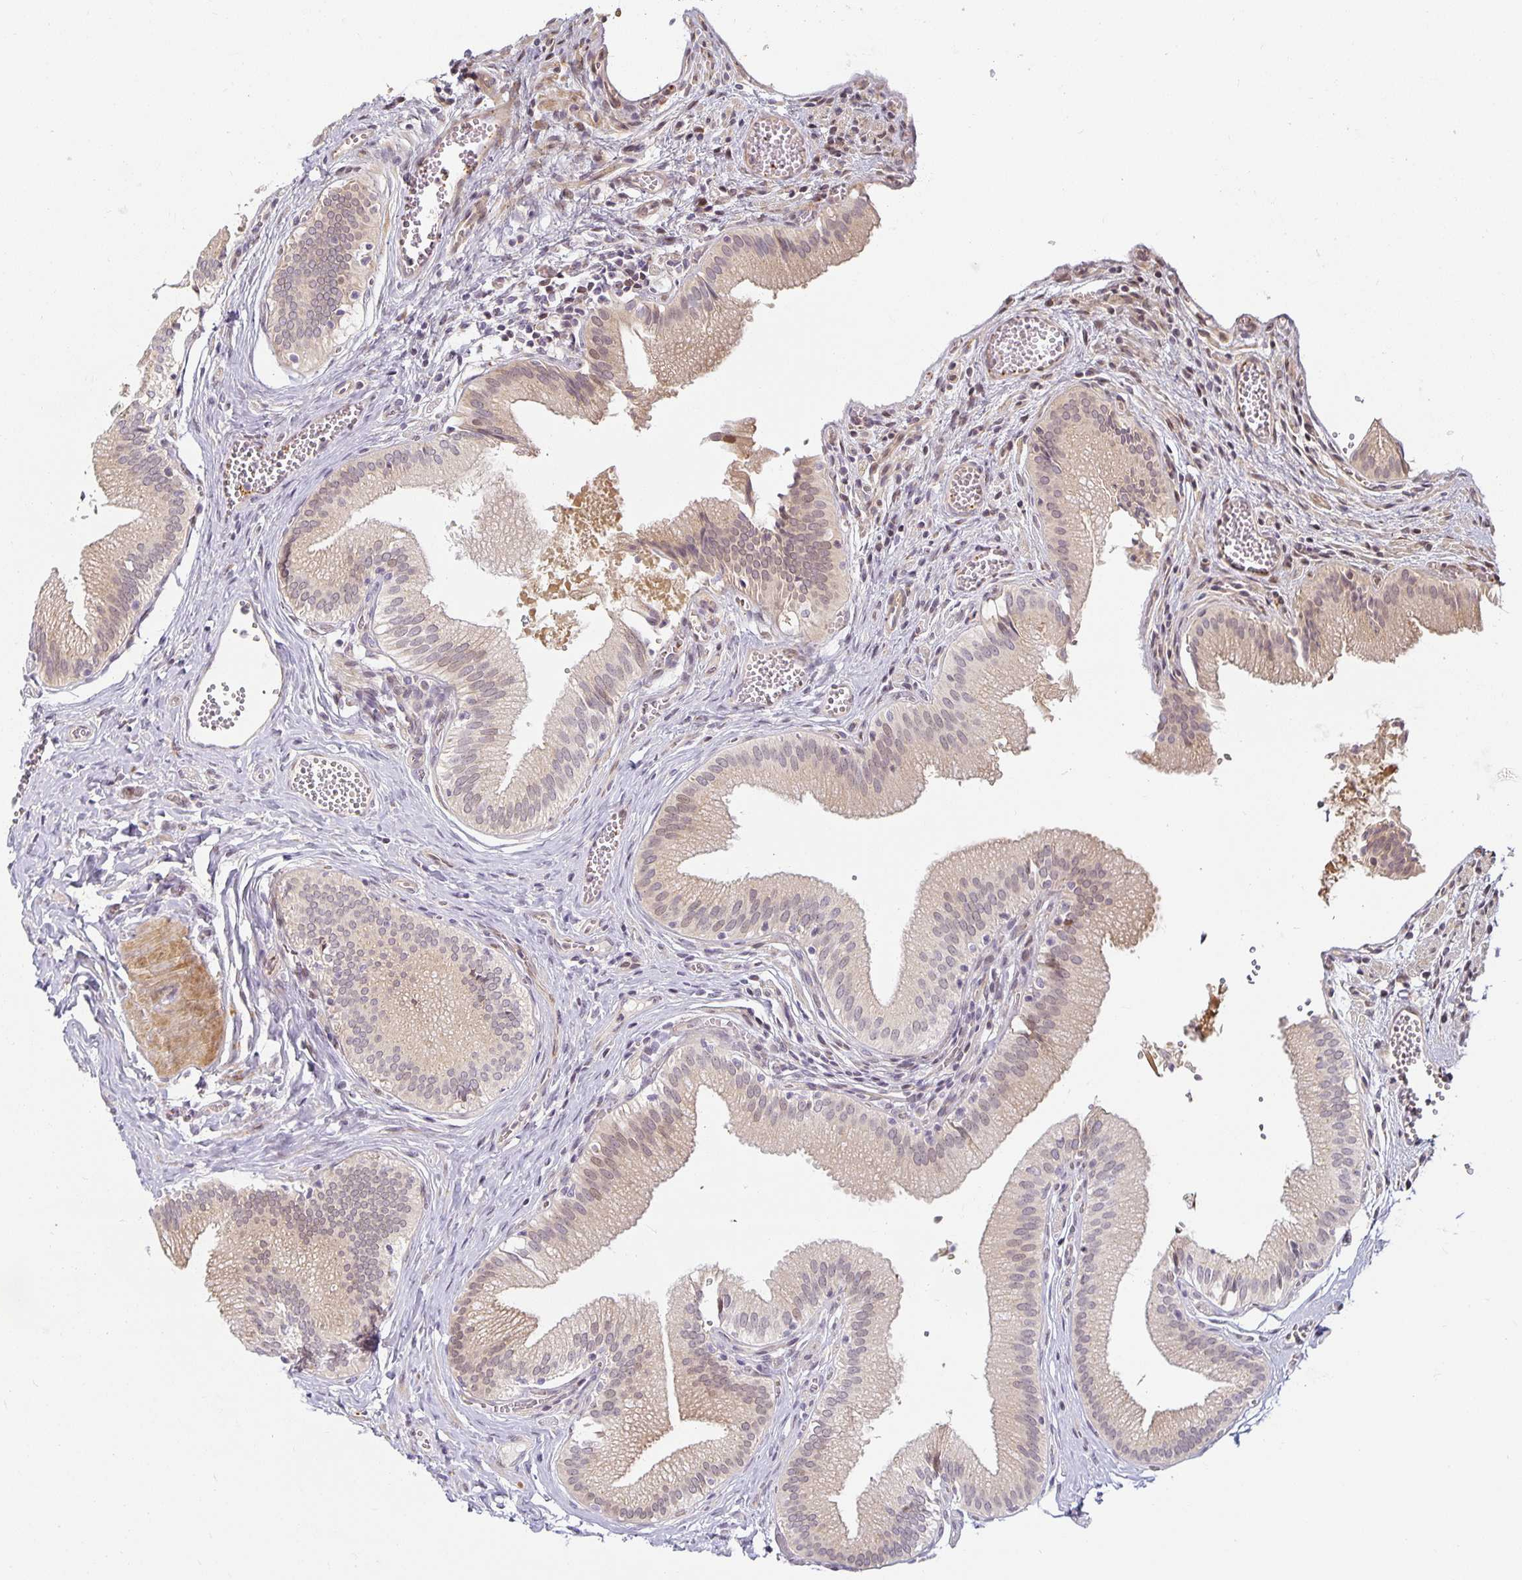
{"staining": {"intensity": "weak", "quantity": "25%-75%", "location": "cytoplasmic/membranous,nuclear"}, "tissue": "gallbladder", "cell_type": "Glandular cells", "image_type": "normal", "snomed": [{"axis": "morphology", "description": "Normal tissue, NOS"}, {"axis": "topography", "description": "Gallbladder"}, {"axis": "topography", "description": "Peripheral nerve tissue"}], "caption": "A low amount of weak cytoplasmic/membranous,nuclear expression is seen in about 25%-75% of glandular cells in normal gallbladder.", "gene": "EHF", "patient": {"sex": "male", "age": 17}}